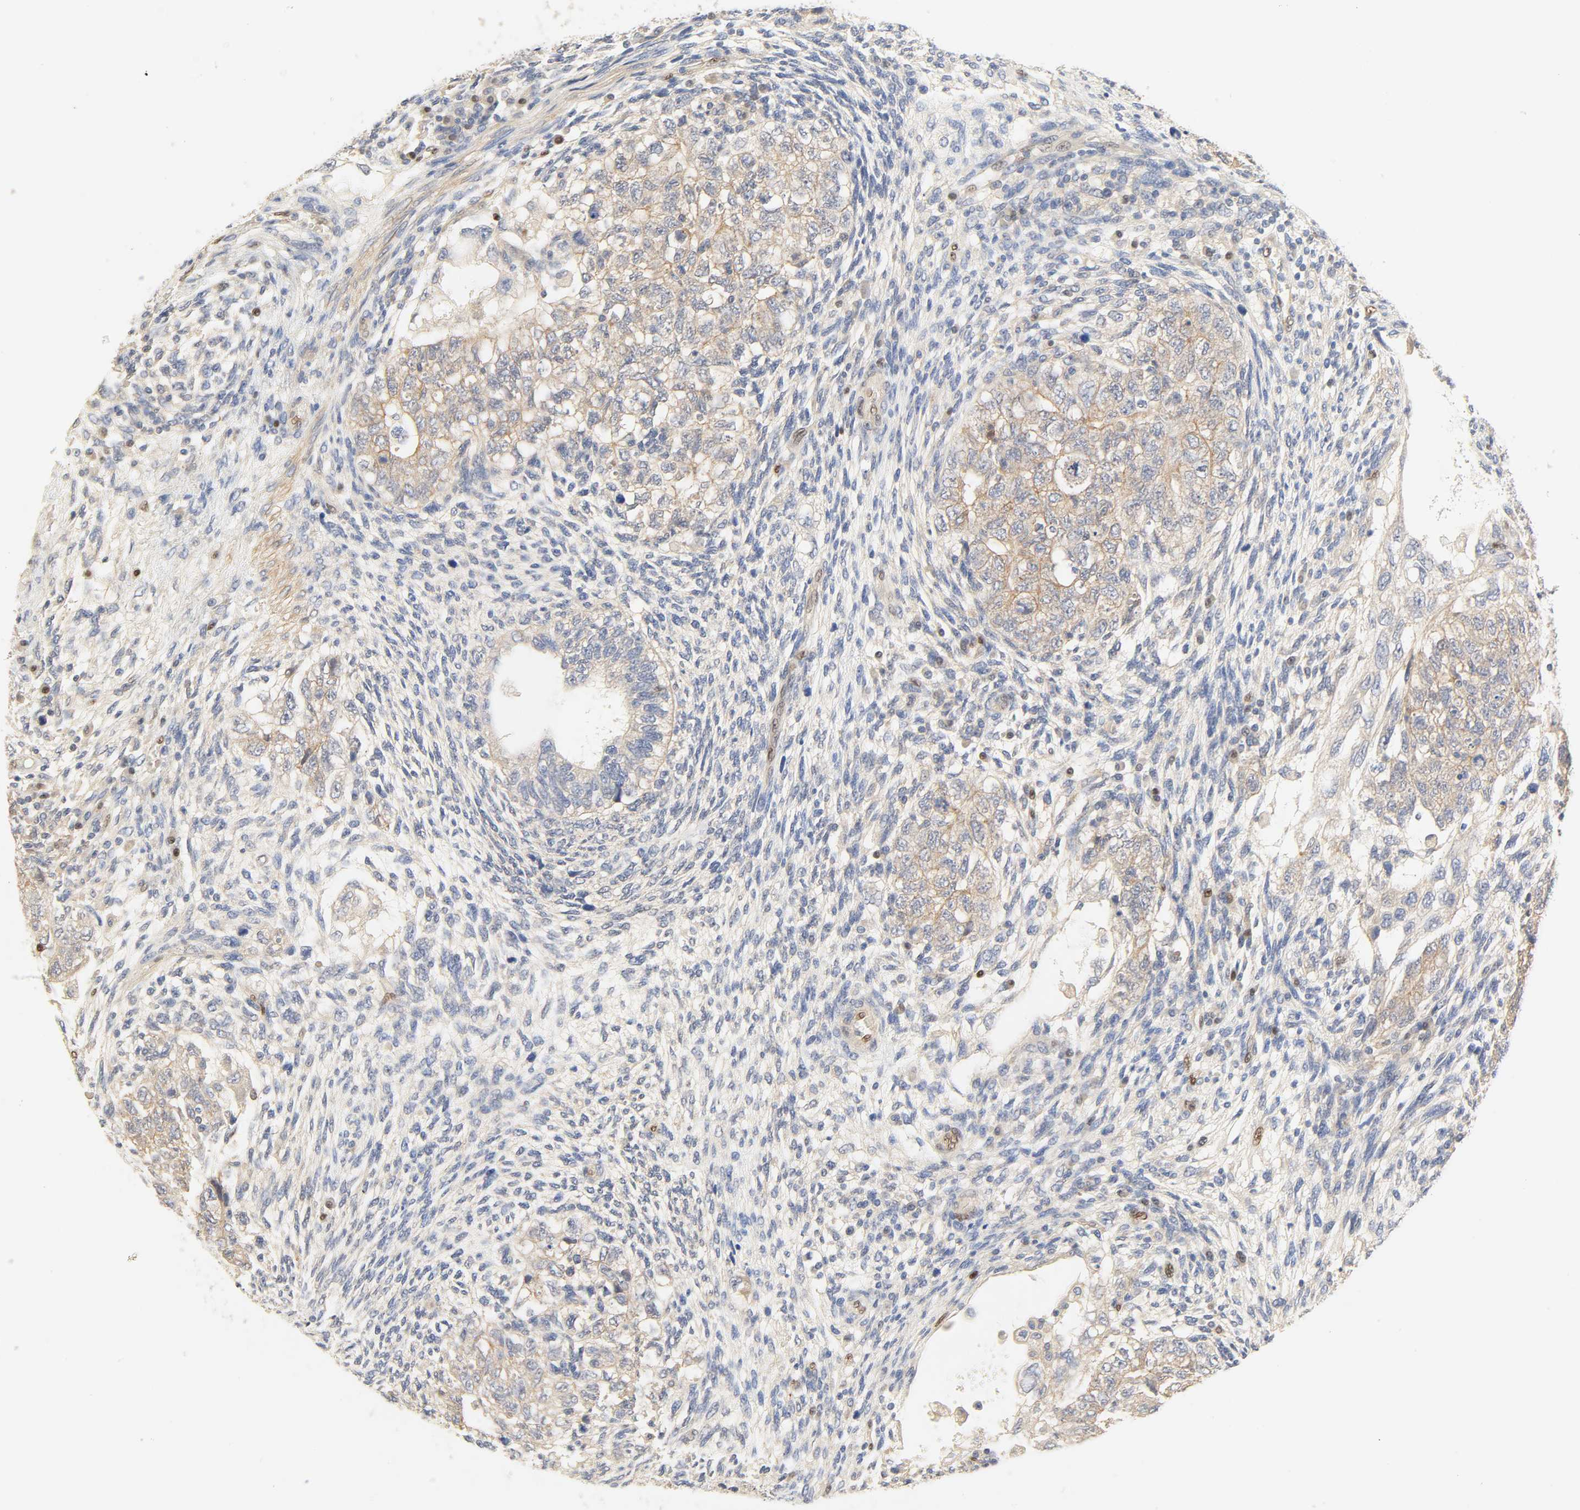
{"staining": {"intensity": "weak", "quantity": ">75%", "location": "cytoplasmic/membranous"}, "tissue": "testis cancer", "cell_type": "Tumor cells", "image_type": "cancer", "snomed": [{"axis": "morphology", "description": "Normal tissue, NOS"}, {"axis": "morphology", "description": "Carcinoma, Embryonal, NOS"}, {"axis": "topography", "description": "Testis"}], "caption": "Brown immunohistochemical staining in human testis cancer (embryonal carcinoma) displays weak cytoplasmic/membranous expression in approximately >75% of tumor cells.", "gene": "BORCS8-MEF2B", "patient": {"sex": "male", "age": 36}}